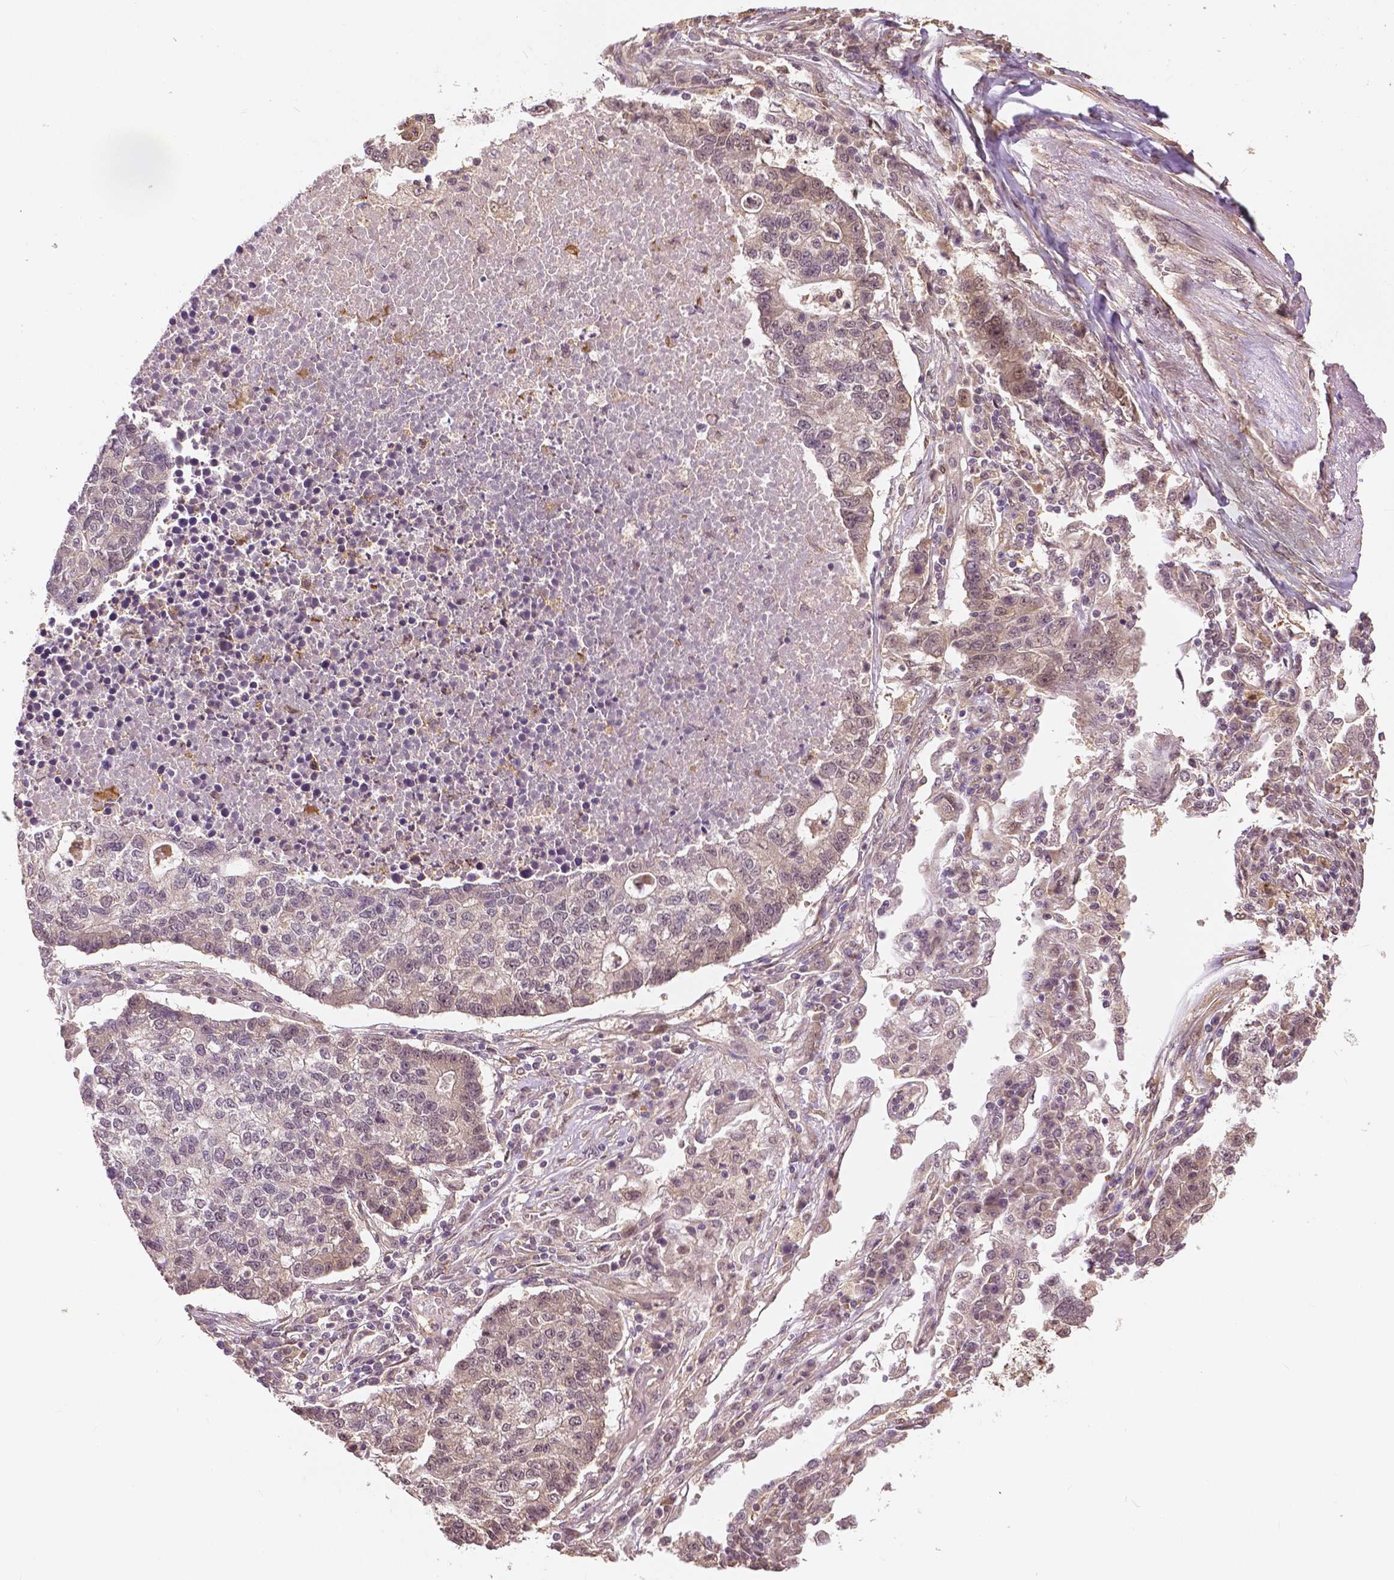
{"staining": {"intensity": "weak", "quantity": "<25%", "location": "nuclear"}, "tissue": "lung cancer", "cell_type": "Tumor cells", "image_type": "cancer", "snomed": [{"axis": "morphology", "description": "Adenocarcinoma, NOS"}, {"axis": "topography", "description": "Lung"}], "caption": "Tumor cells are negative for brown protein staining in lung cancer. The staining is performed using DAB brown chromogen with nuclei counter-stained in using hematoxylin.", "gene": "MAP1LC3B", "patient": {"sex": "male", "age": 57}}